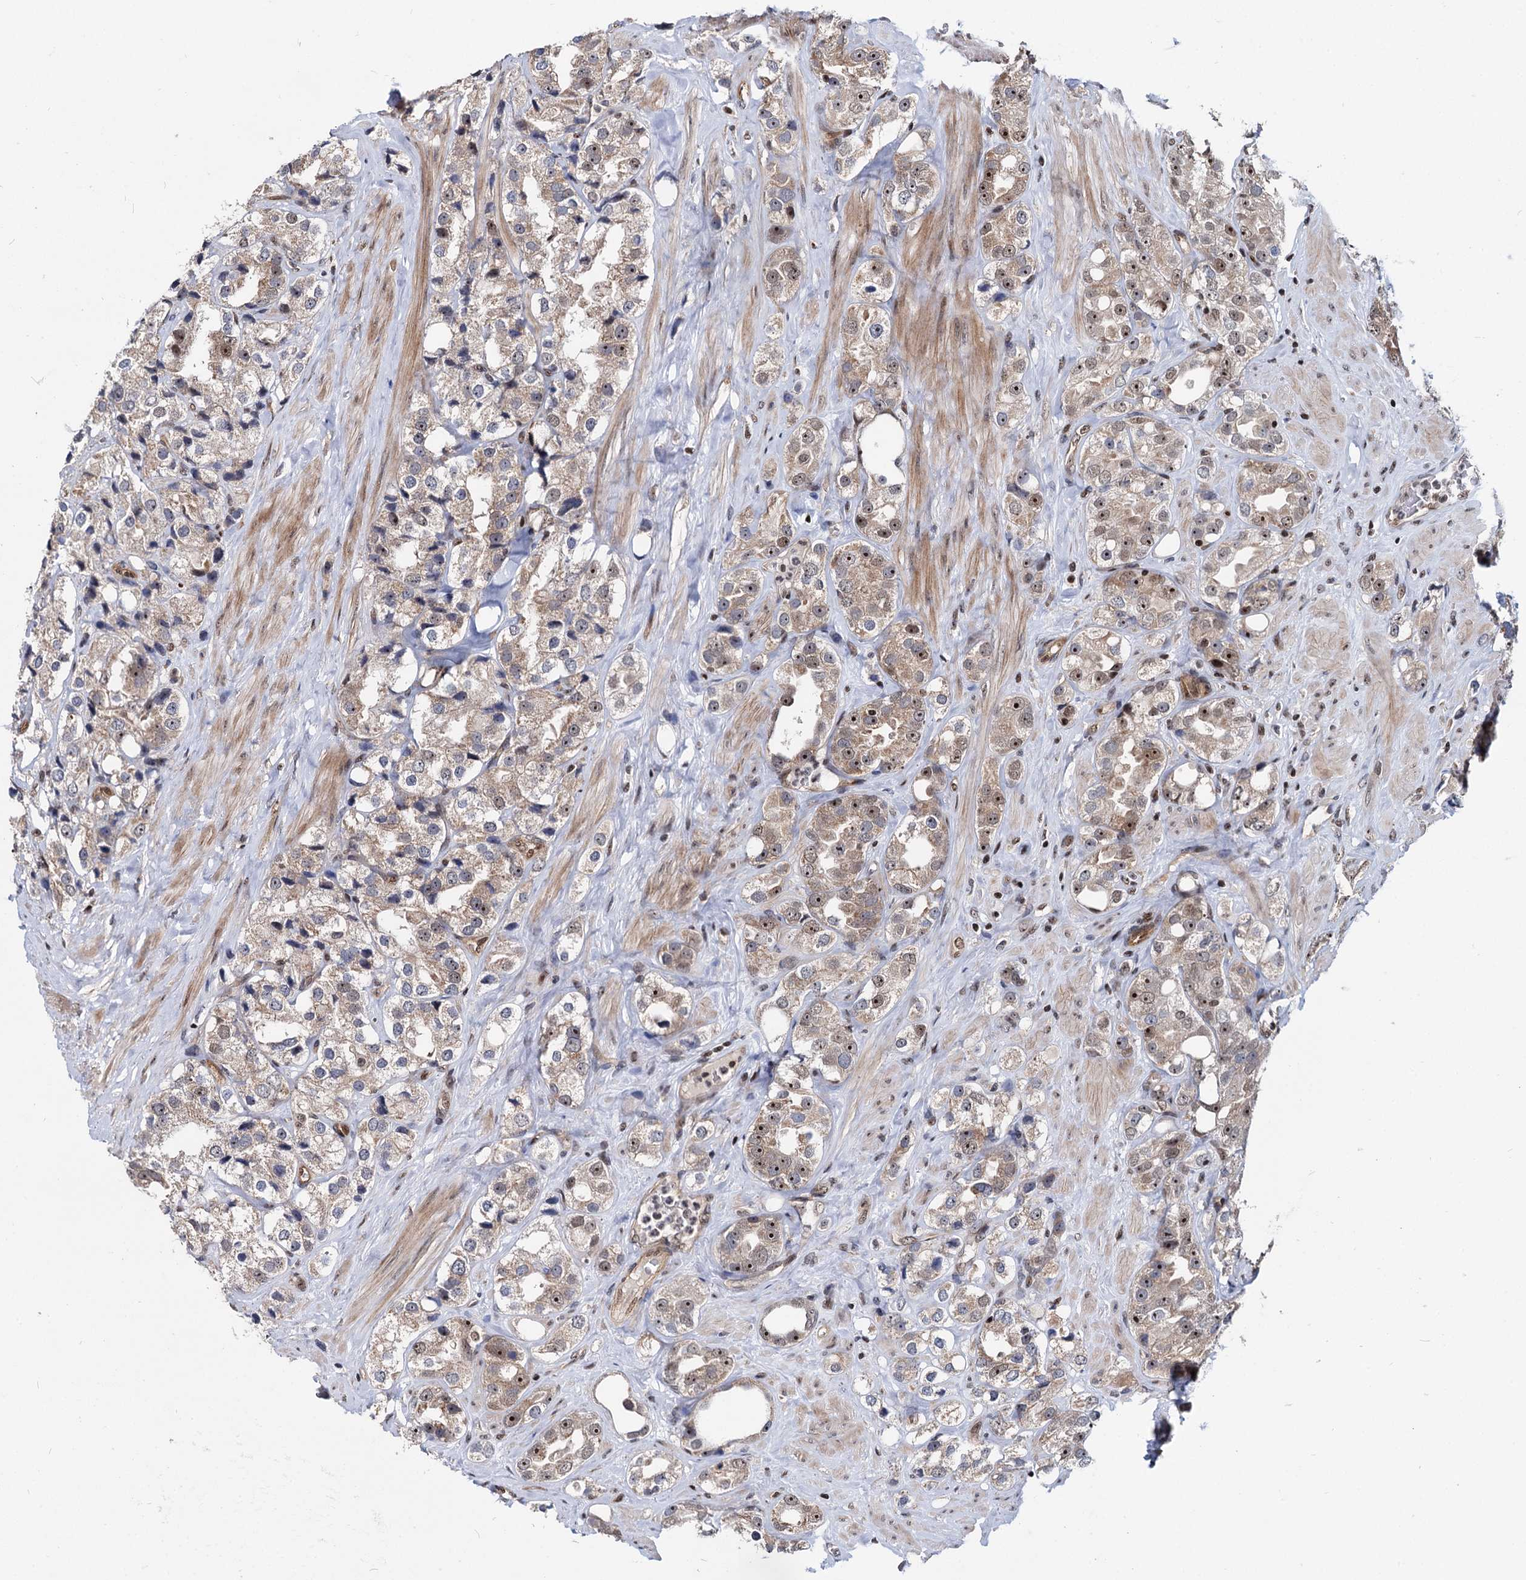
{"staining": {"intensity": "weak", "quantity": ">75%", "location": "cytoplasmic/membranous,nuclear"}, "tissue": "prostate cancer", "cell_type": "Tumor cells", "image_type": "cancer", "snomed": [{"axis": "morphology", "description": "Adenocarcinoma, NOS"}, {"axis": "topography", "description": "Prostate"}], "caption": "Brown immunohistochemical staining in prostate cancer (adenocarcinoma) exhibits weak cytoplasmic/membranous and nuclear expression in approximately >75% of tumor cells.", "gene": "UBLCP1", "patient": {"sex": "male", "age": 79}}